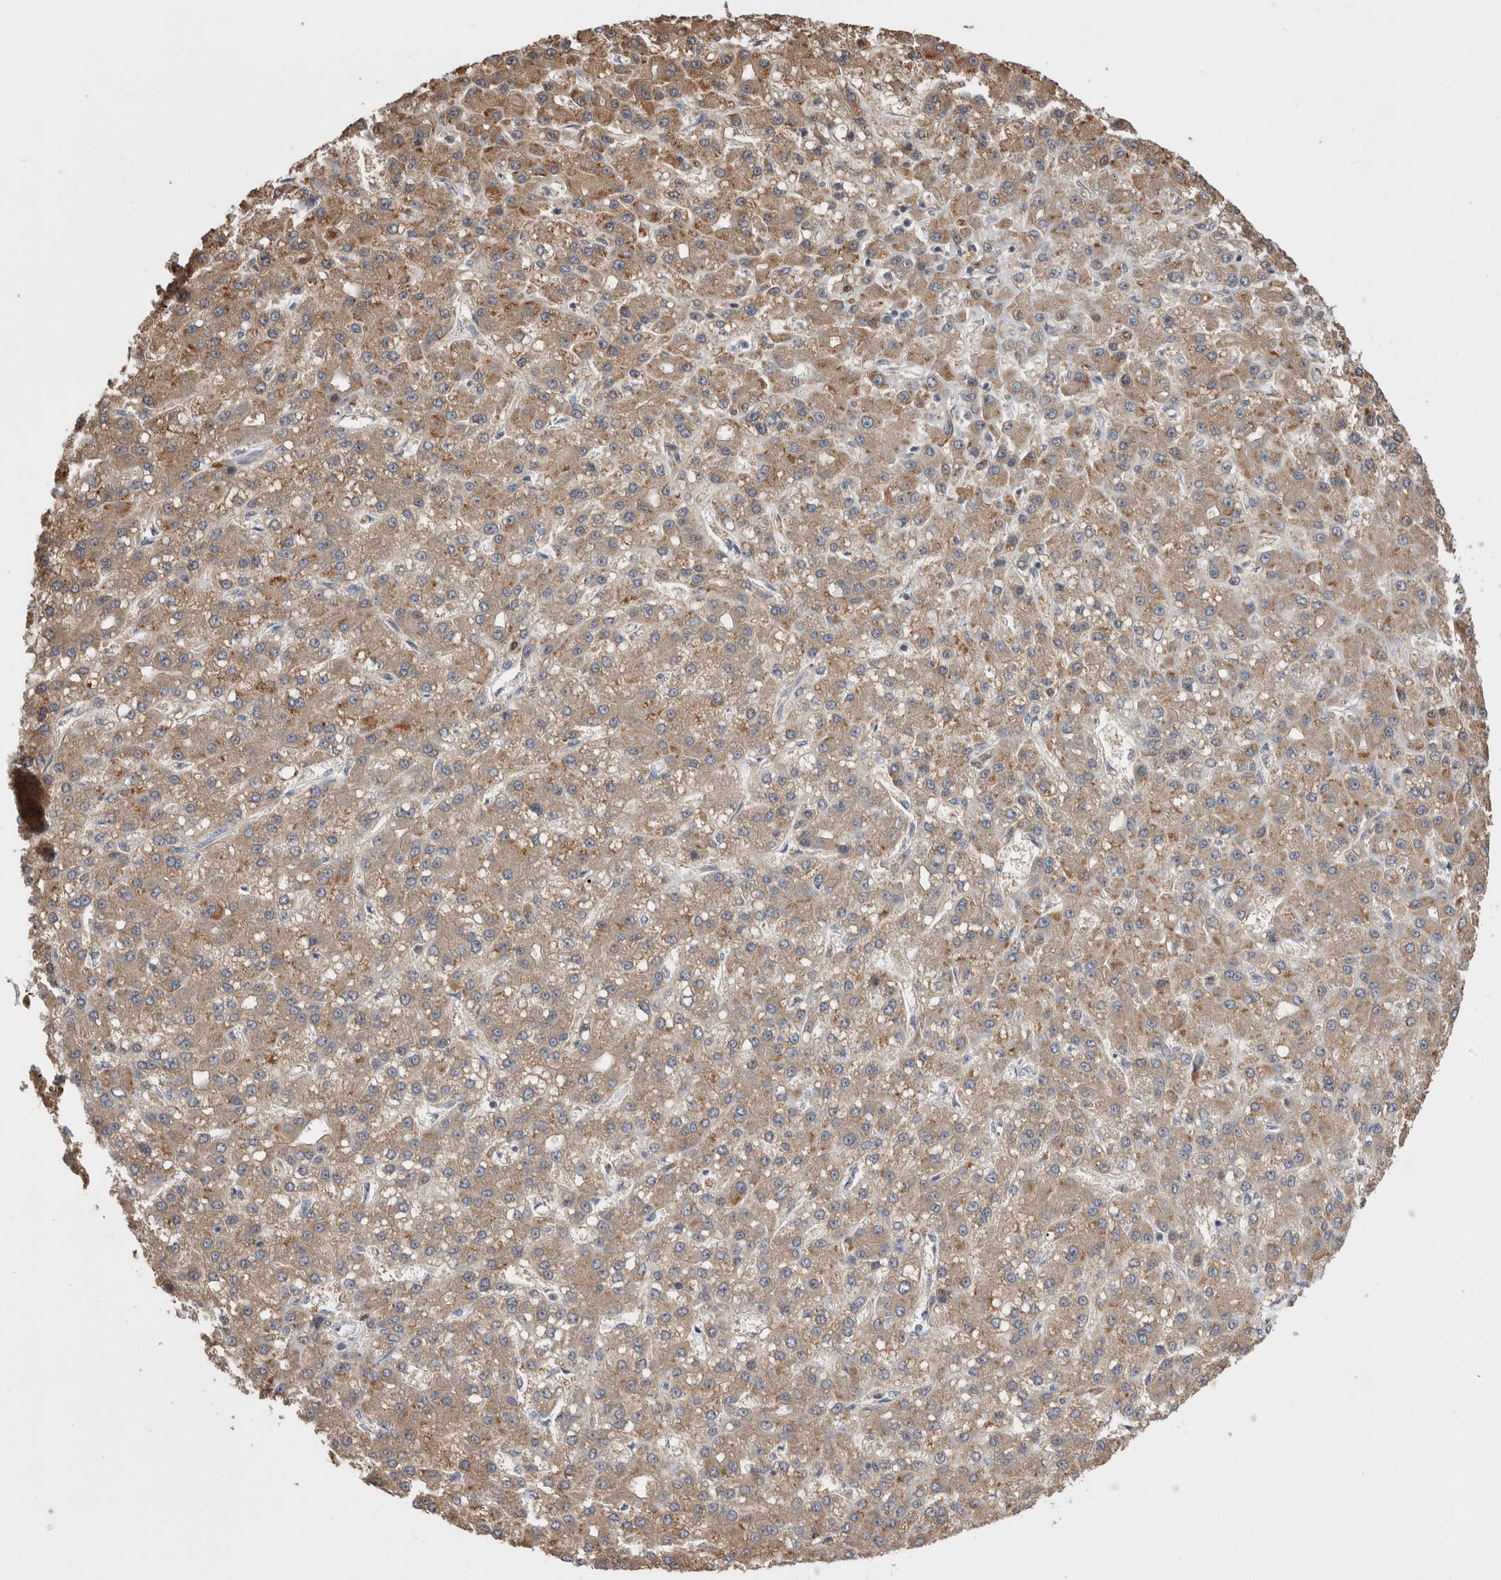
{"staining": {"intensity": "moderate", "quantity": ">75%", "location": "cytoplasmic/membranous"}, "tissue": "liver cancer", "cell_type": "Tumor cells", "image_type": "cancer", "snomed": [{"axis": "morphology", "description": "Carcinoma, Hepatocellular, NOS"}, {"axis": "topography", "description": "Liver"}], "caption": "Immunohistochemical staining of human liver cancer displays medium levels of moderate cytoplasmic/membranous staining in approximately >75% of tumor cells.", "gene": "OTOR", "patient": {"sex": "male", "age": 67}}